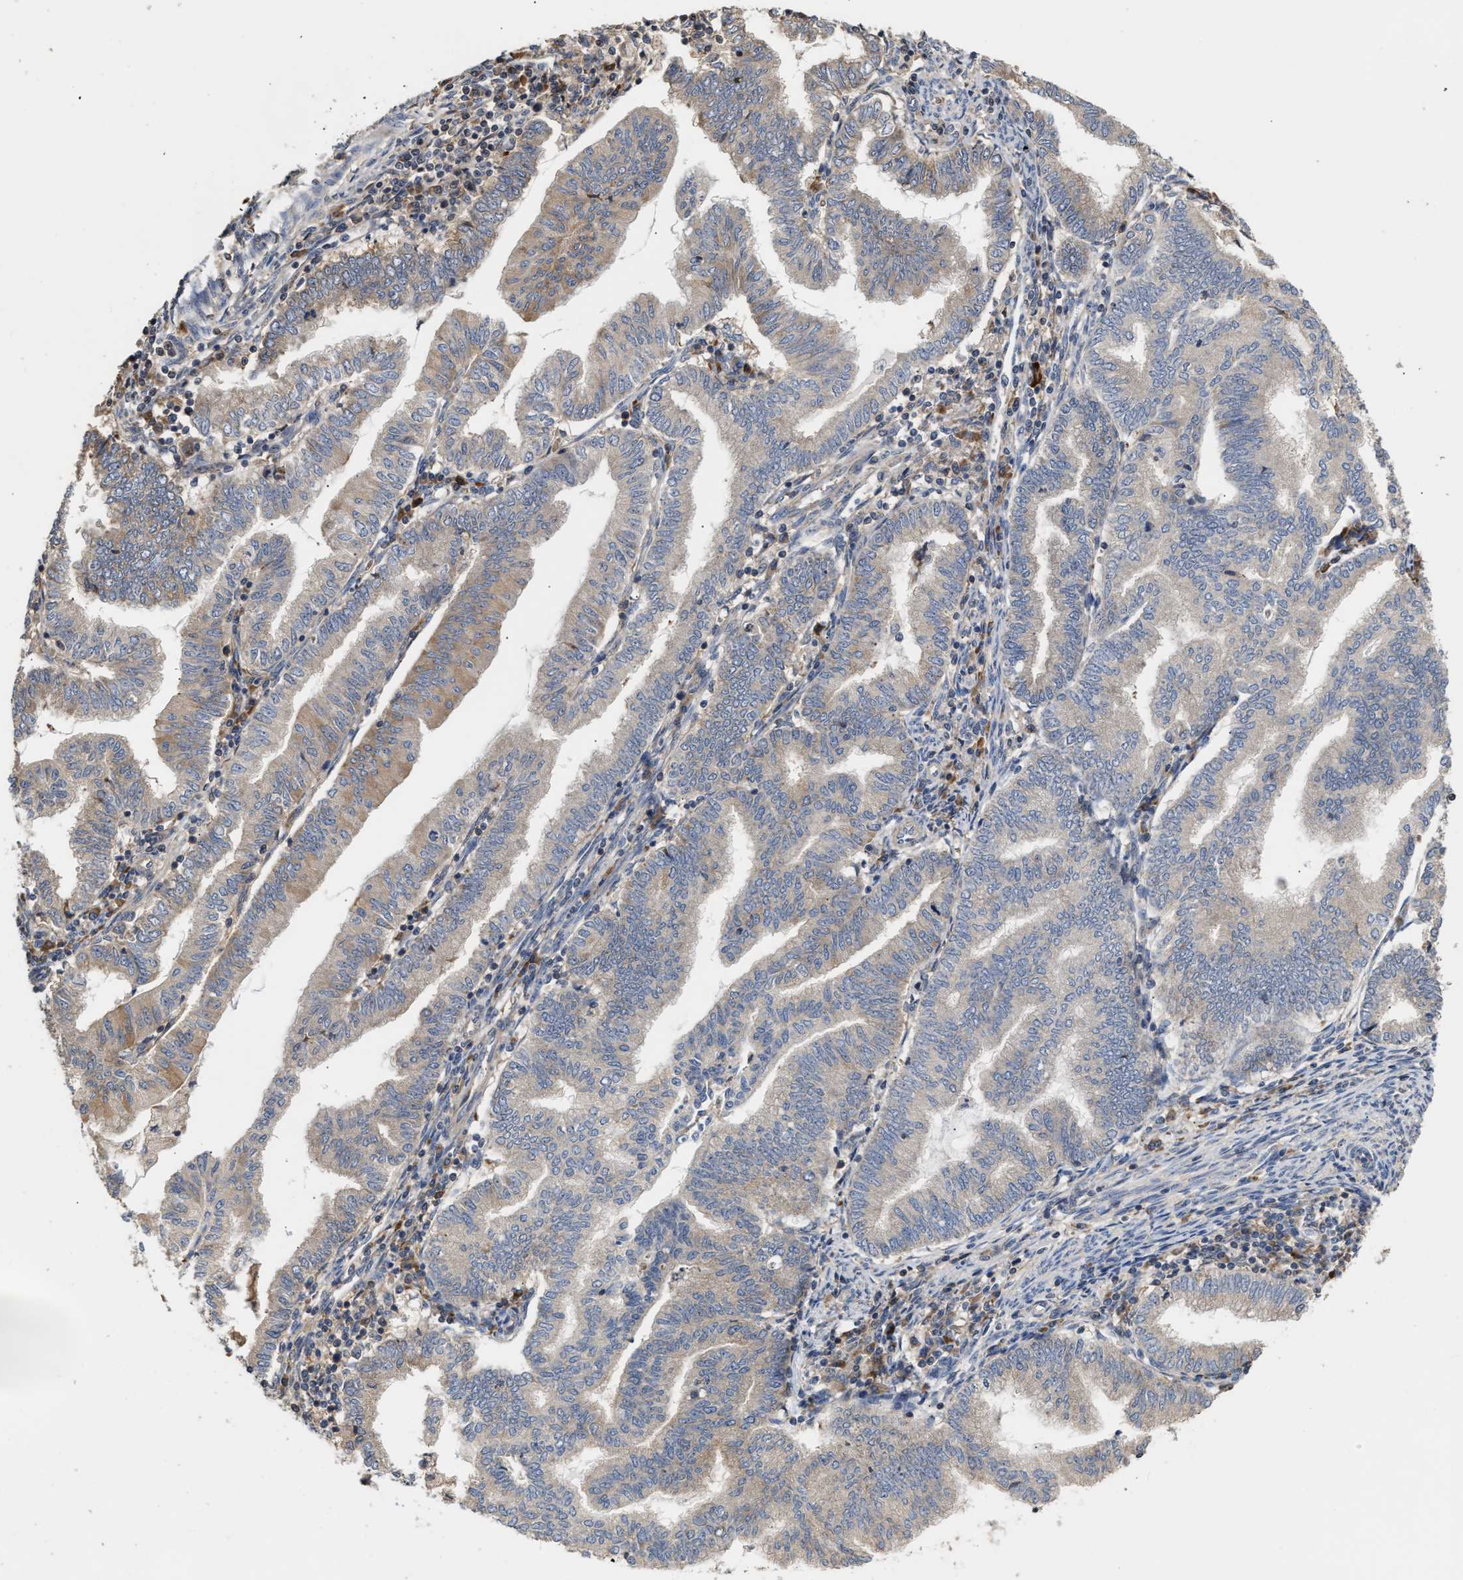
{"staining": {"intensity": "weak", "quantity": "25%-75%", "location": "cytoplasmic/membranous"}, "tissue": "endometrial cancer", "cell_type": "Tumor cells", "image_type": "cancer", "snomed": [{"axis": "morphology", "description": "Polyp, NOS"}, {"axis": "morphology", "description": "Adenocarcinoma, NOS"}, {"axis": "morphology", "description": "Adenoma, NOS"}, {"axis": "topography", "description": "Endometrium"}], "caption": "Immunohistochemistry (IHC) image of neoplastic tissue: human polyp (endometrial) stained using immunohistochemistry displays low levels of weak protein expression localized specifically in the cytoplasmic/membranous of tumor cells, appearing as a cytoplasmic/membranous brown color.", "gene": "CLIP2", "patient": {"sex": "female", "age": 79}}